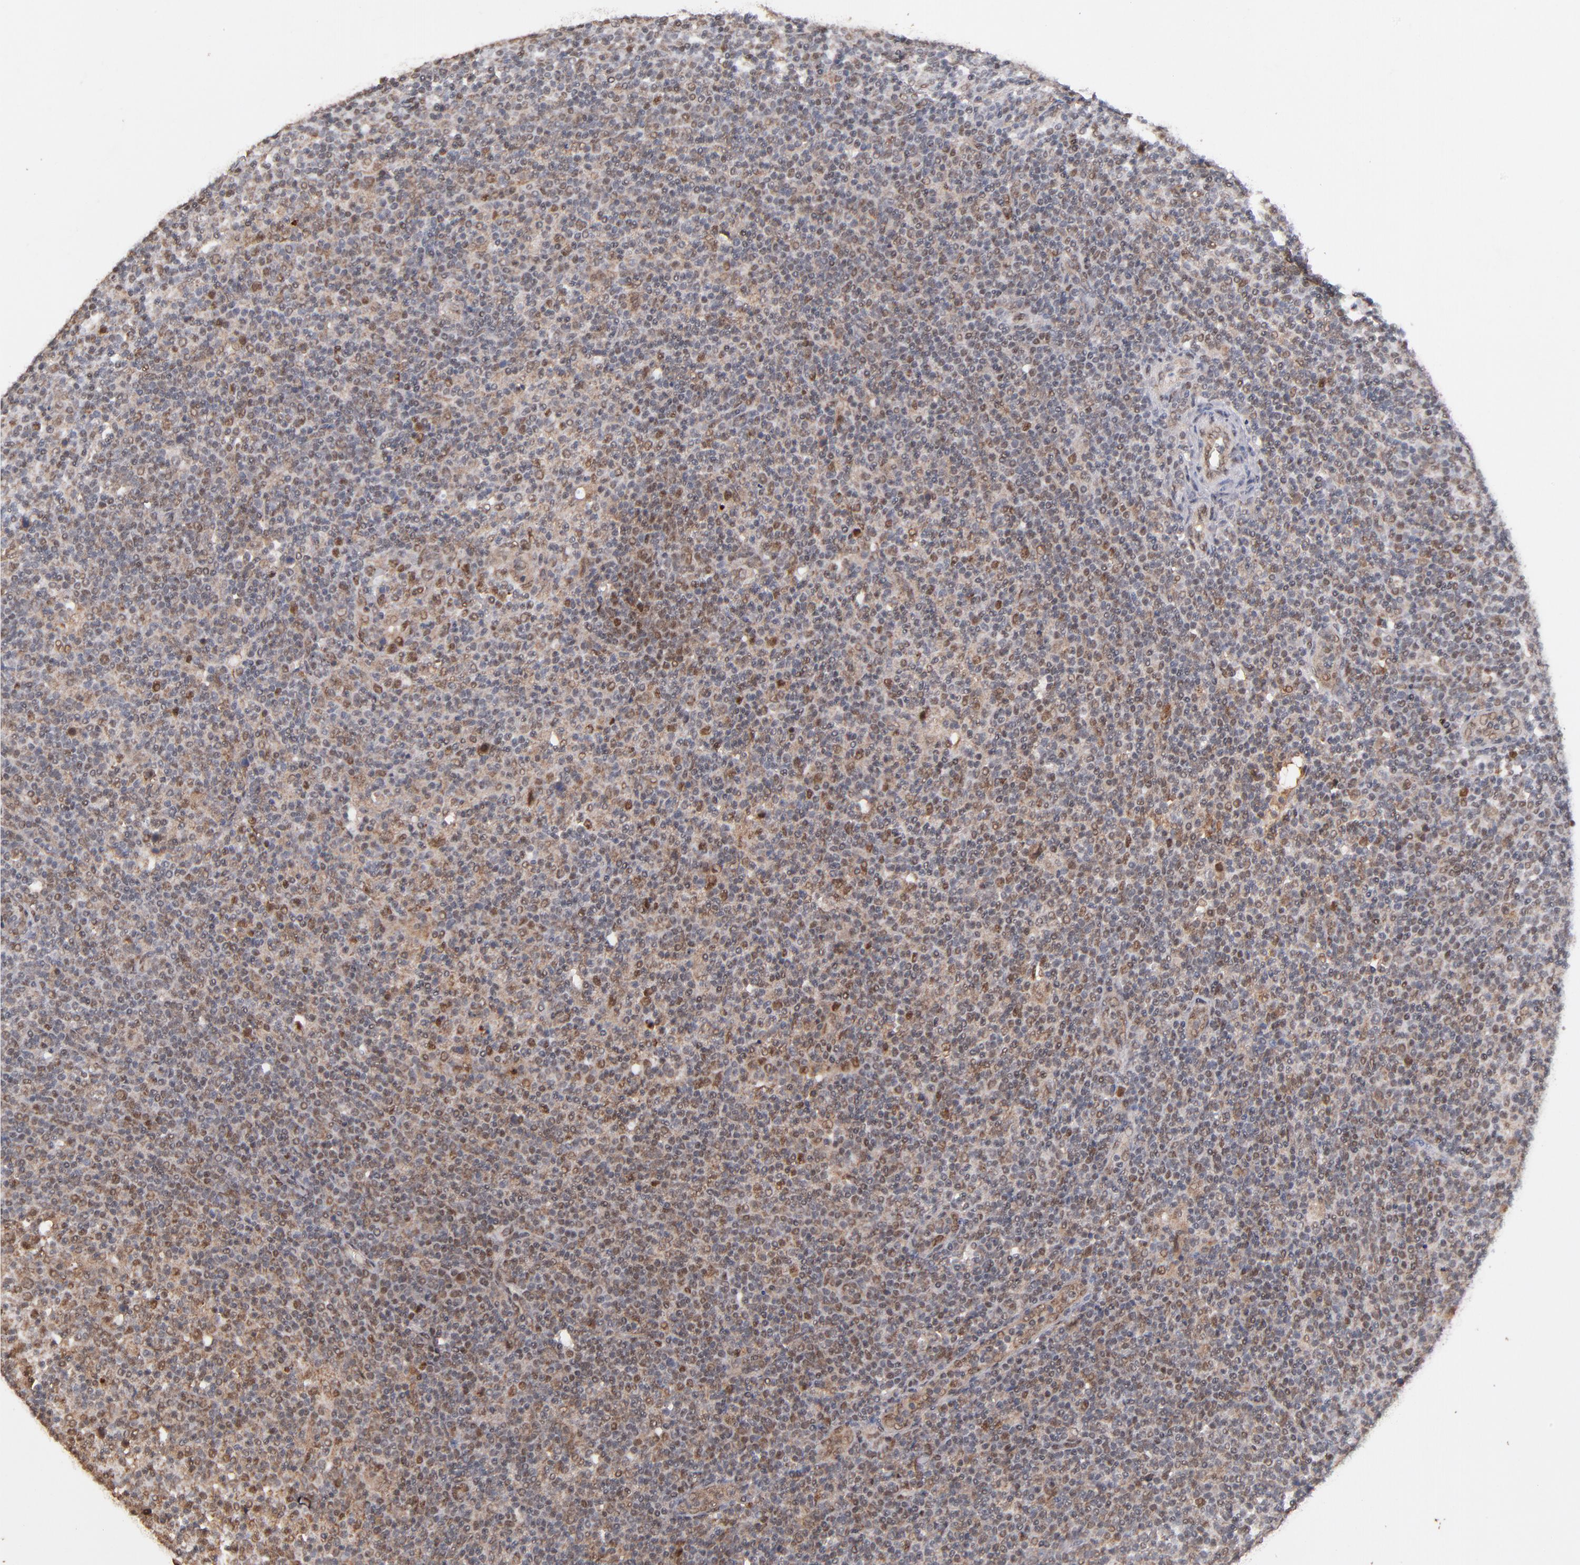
{"staining": {"intensity": "moderate", "quantity": "25%-75%", "location": "nuclear"}, "tissue": "lymphoma", "cell_type": "Tumor cells", "image_type": "cancer", "snomed": [{"axis": "morphology", "description": "Malignant lymphoma, non-Hodgkin's type, Low grade"}, {"axis": "topography", "description": "Lymph node"}], "caption": "Immunohistochemistry of human malignant lymphoma, non-Hodgkin's type (low-grade) reveals medium levels of moderate nuclear expression in approximately 25%-75% of tumor cells.", "gene": "EAPP", "patient": {"sex": "male", "age": 70}}